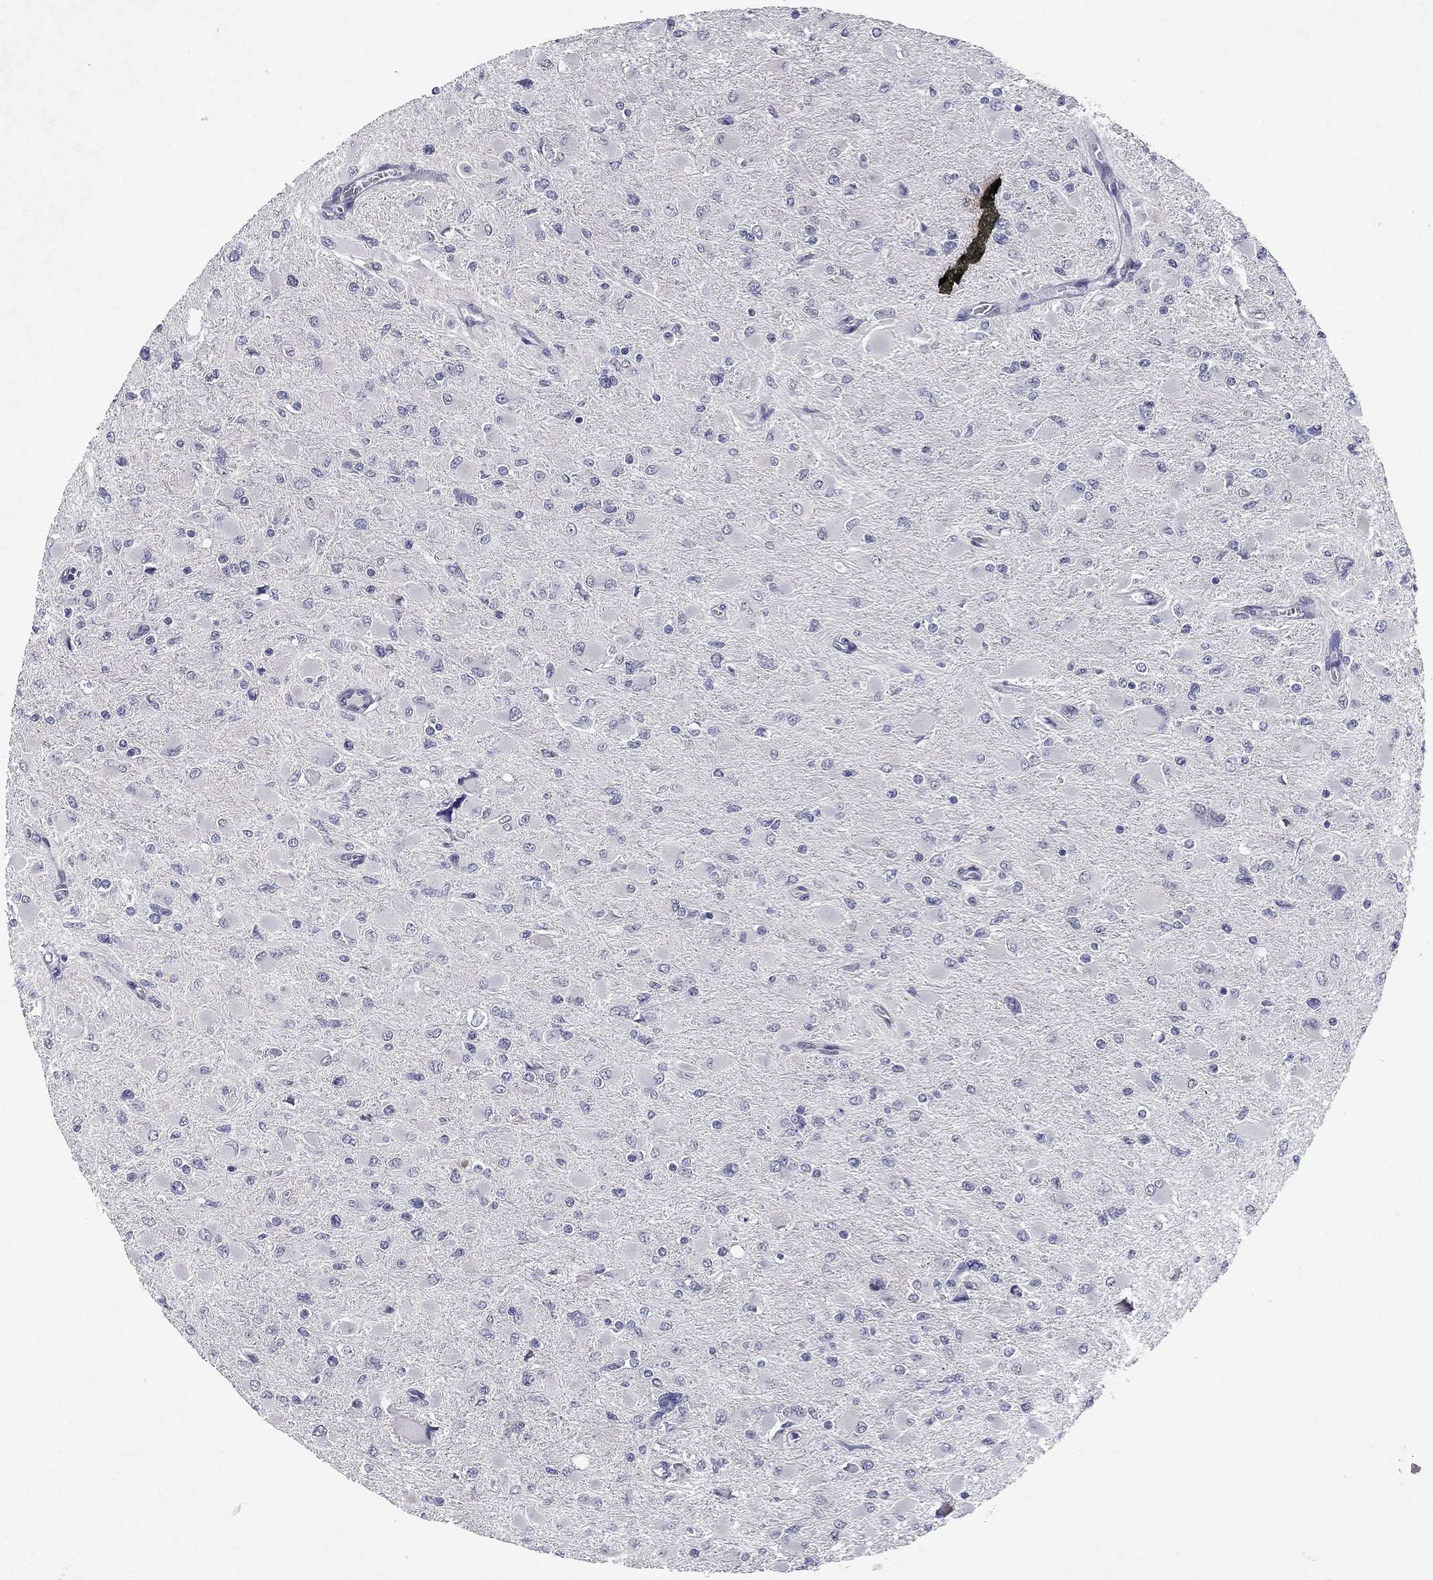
{"staining": {"intensity": "negative", "quantity": "none", "location": "none"}, "tissue": "glioma", "cell_type": "Tumor cells", "image_type": "cancer", "snomed": [{"axis": "morphology", "description": "Glioma, malignant, High grade"}, {"axis": "topography", "description": "Cerebral cortex"}], "caption": "Tumor cells are negative for protein expression in human glioma.", "gene": "RBFOX1", "patient": {"sex": "female", "age": 36}}